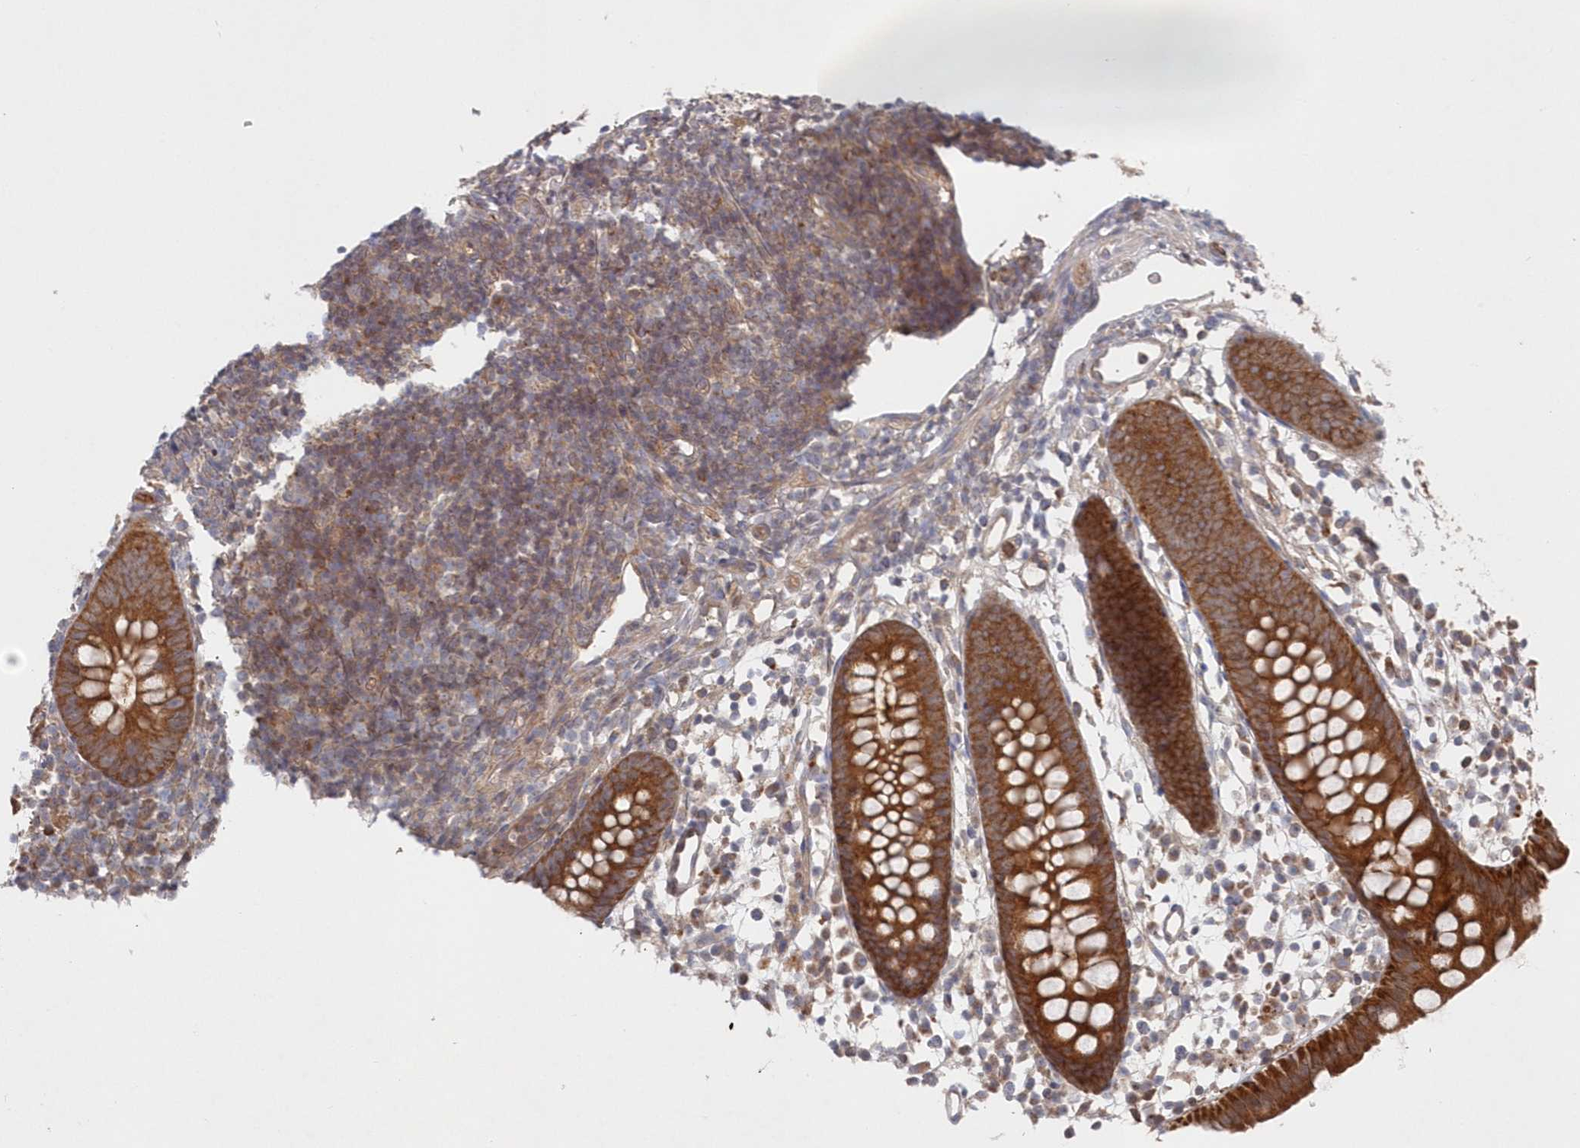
{"staining": {"intensity": "strong", "quantity": ">75%", "location": "cytoplasmic/membranous"}, "tissue": "appendix", "cell_type": "Glandular cells", "image_type": "normal", "snomed": [{"axis": "morphology", "description": "Normal tissue, NOS"}, {"axis": "topography", "description": "Appendix"}], "caption": "Appendix stained with a protein marker exhibits strong staining in glandular cells.", "gene": "ASNSD1", "patient": {"sex": "female", "age": 20}}